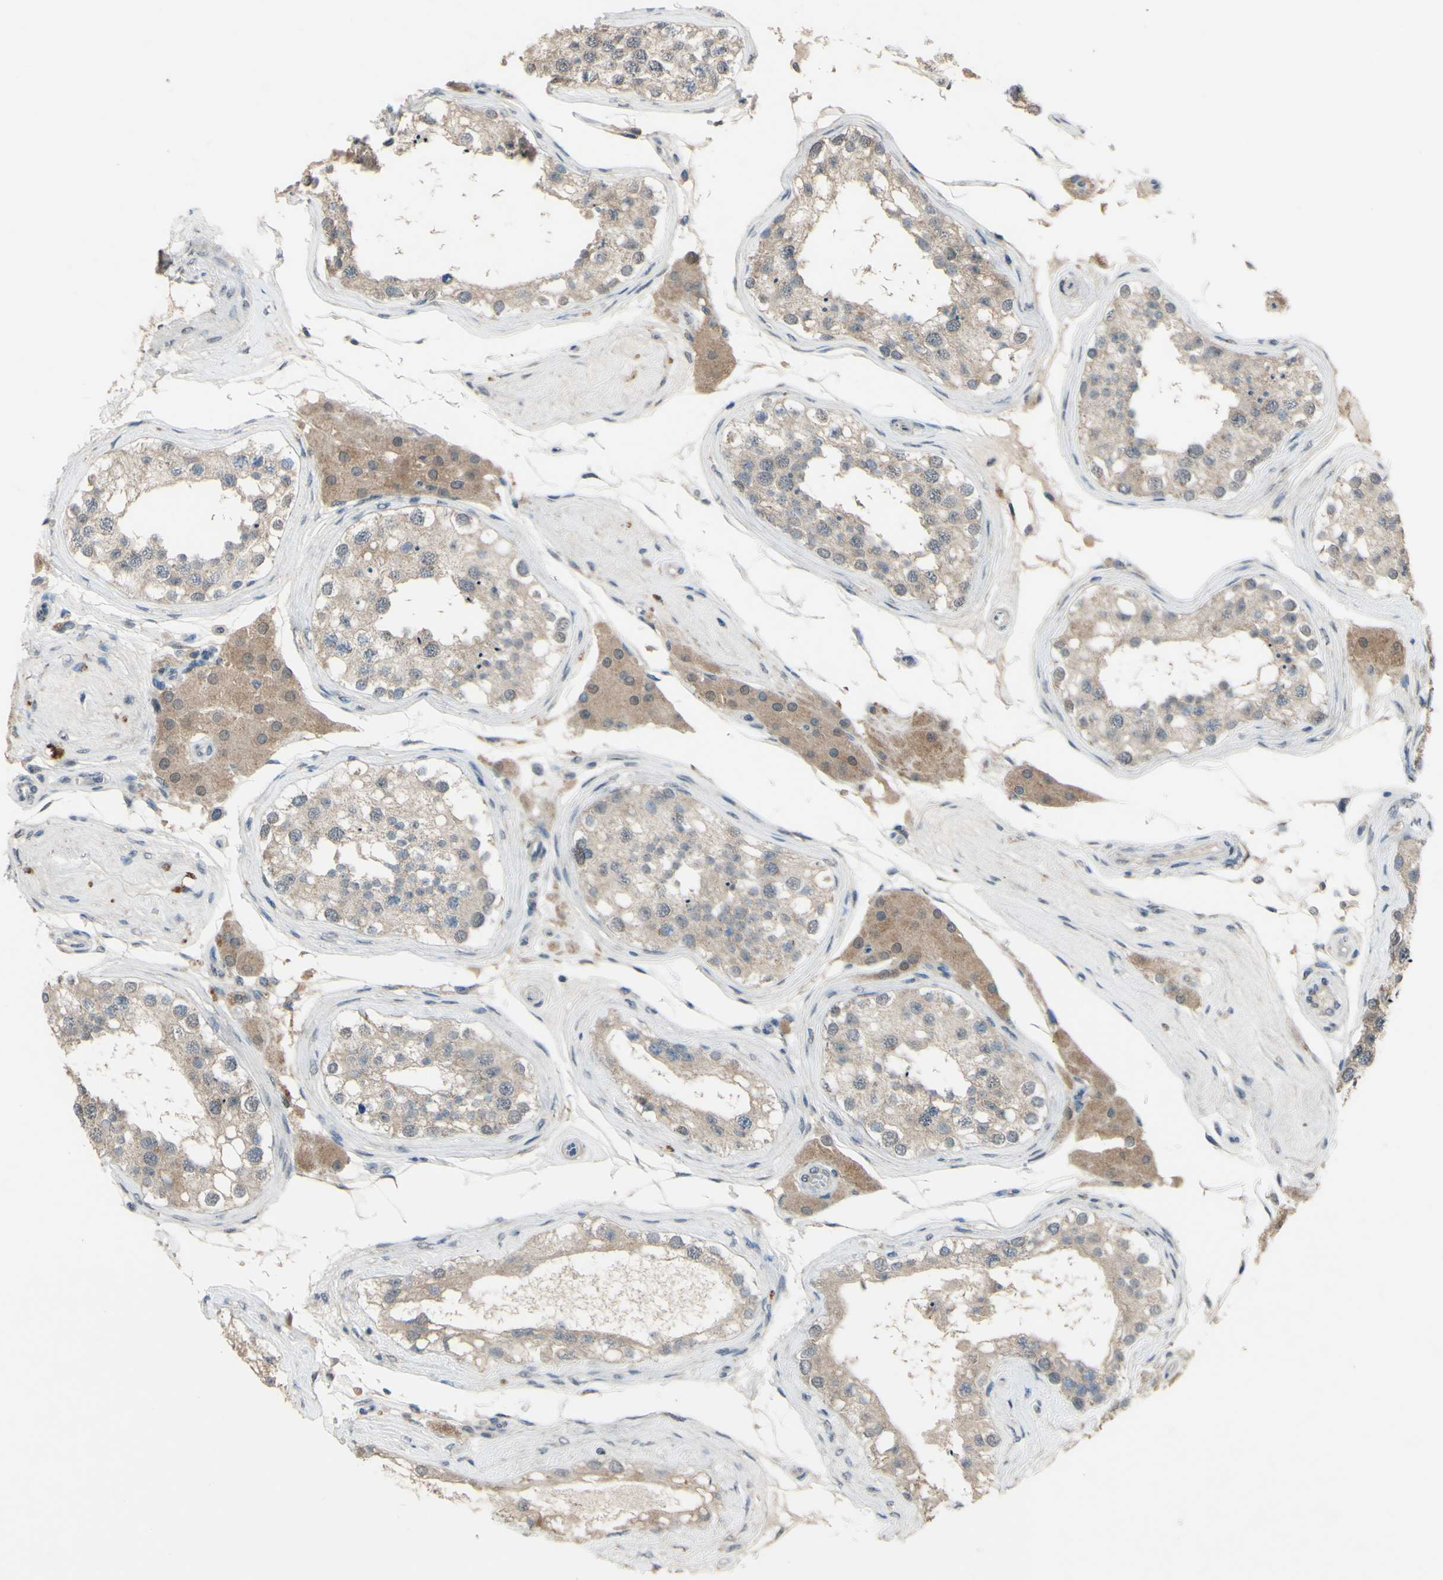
{"staining": {"intensity": "weak", "quantity": ">75%", "location": "cytoplasmic/membranous"}, "tissue": "testis", "cell_type": "Cells in seminiferous ducts", "image_type": "normal", "snomed": [{"axis": "morphology", "description": "Normal tissue, NOS"}, {"axis": "topography", "description": "Testis"}], "caption": "Weak cytoplasmic/membranous staining for a protein is seen in approximately >75% of cells in seminiferous ducts of normal testis using immunohistochemistry.", "gene": "CDCP1", "patient": {"sex": "male", "age": 68}}